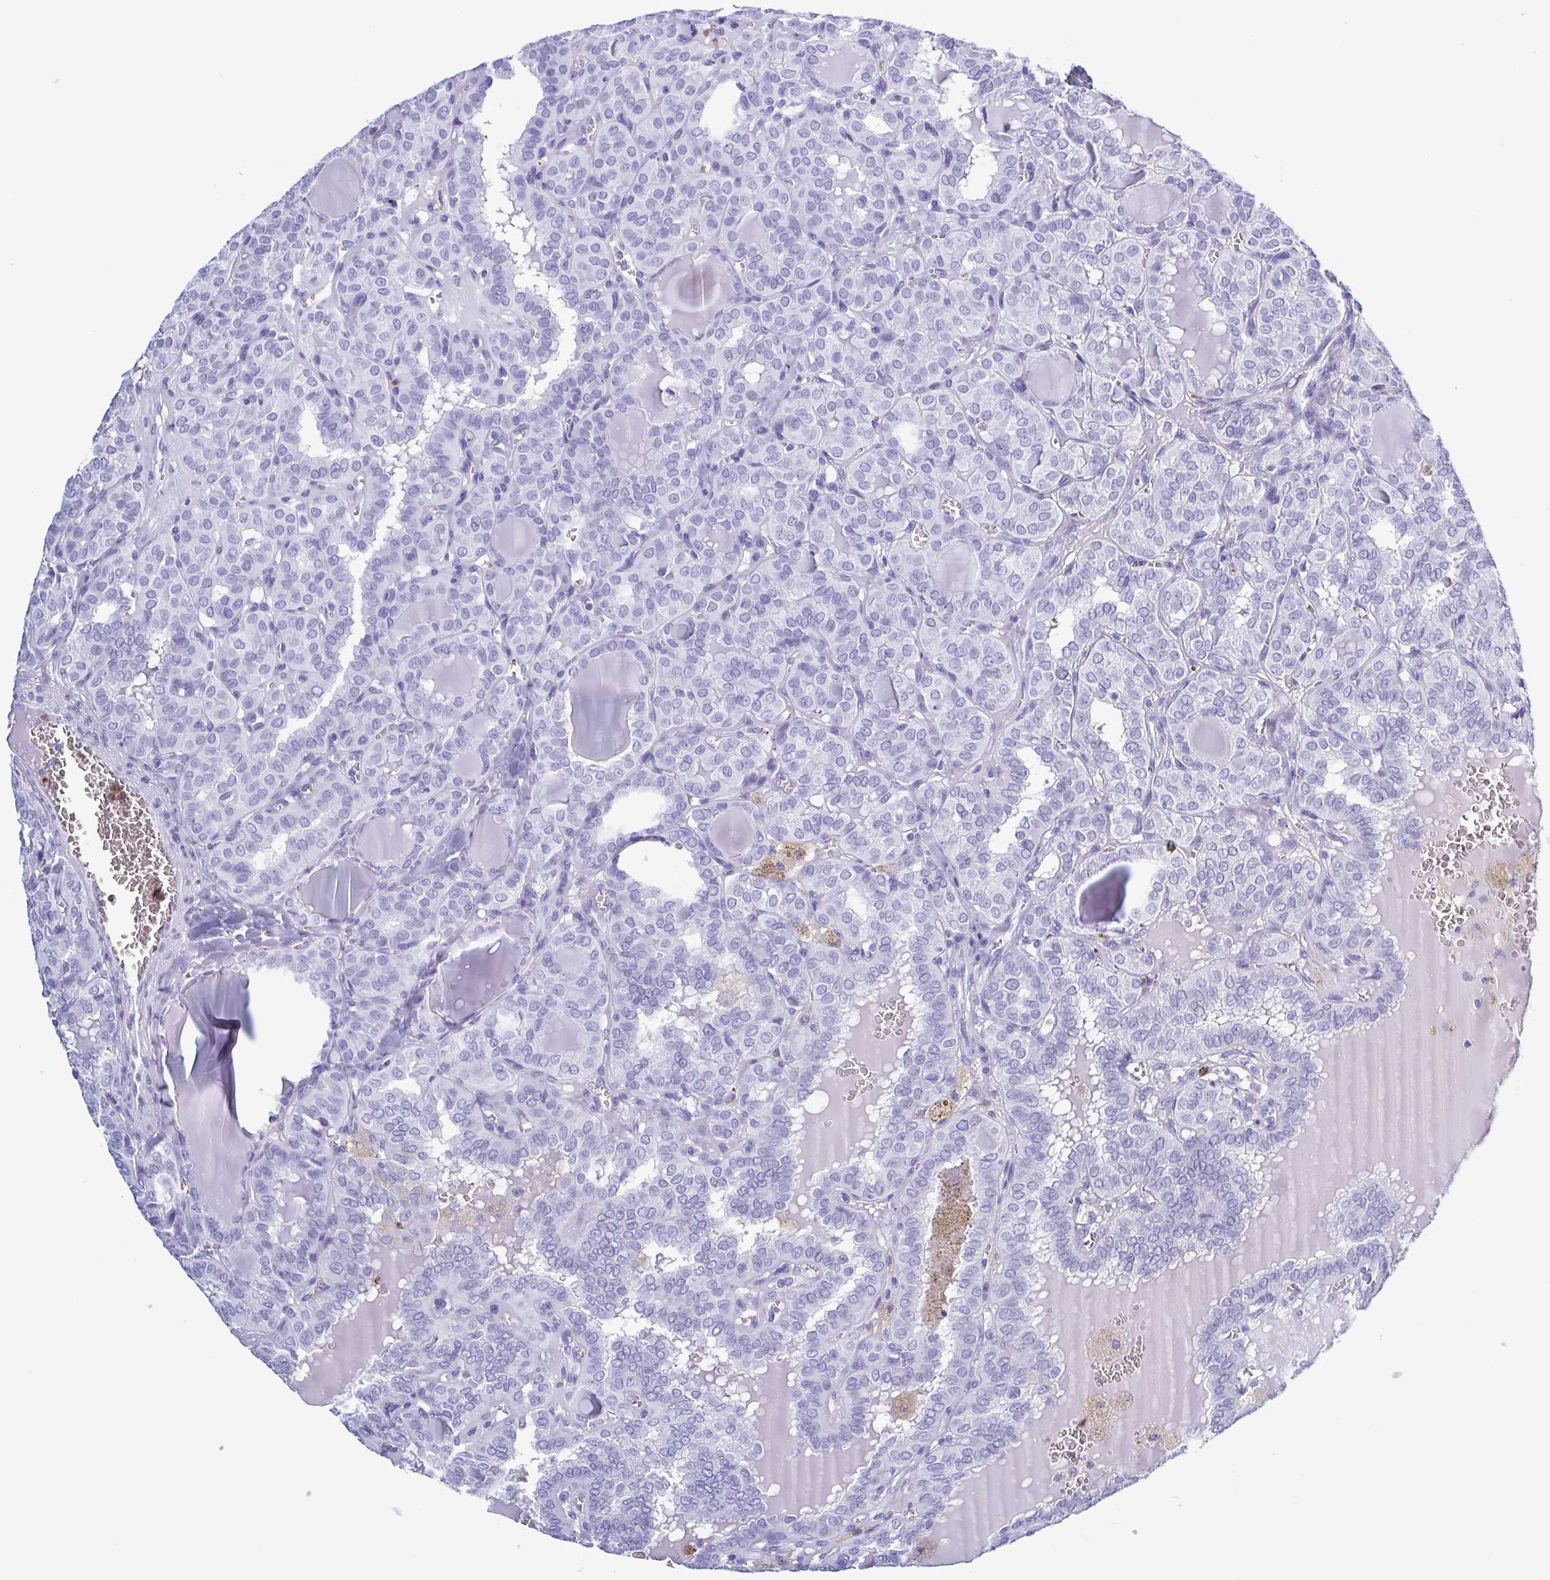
{"staining": {"intensity": "negative", "quantity": "none", "location": "none"}, "tissue": "thyroid cancer", "cell_type": "Tumor cells", "image_type": "cancer", "snomed": [{"axis": "morphology", "description": "Papillary adenocarcinoma, NOS"}, {"axis": "topography", "description": "Thyroid gland"}], "caption": "Thyroid cancer (papillary adenocarcinoma) was stained to show a protein in brown. There is no significant staining in tumor cells.", "gene": "LTF", "patient": {"sex": "female", "age": 41}}